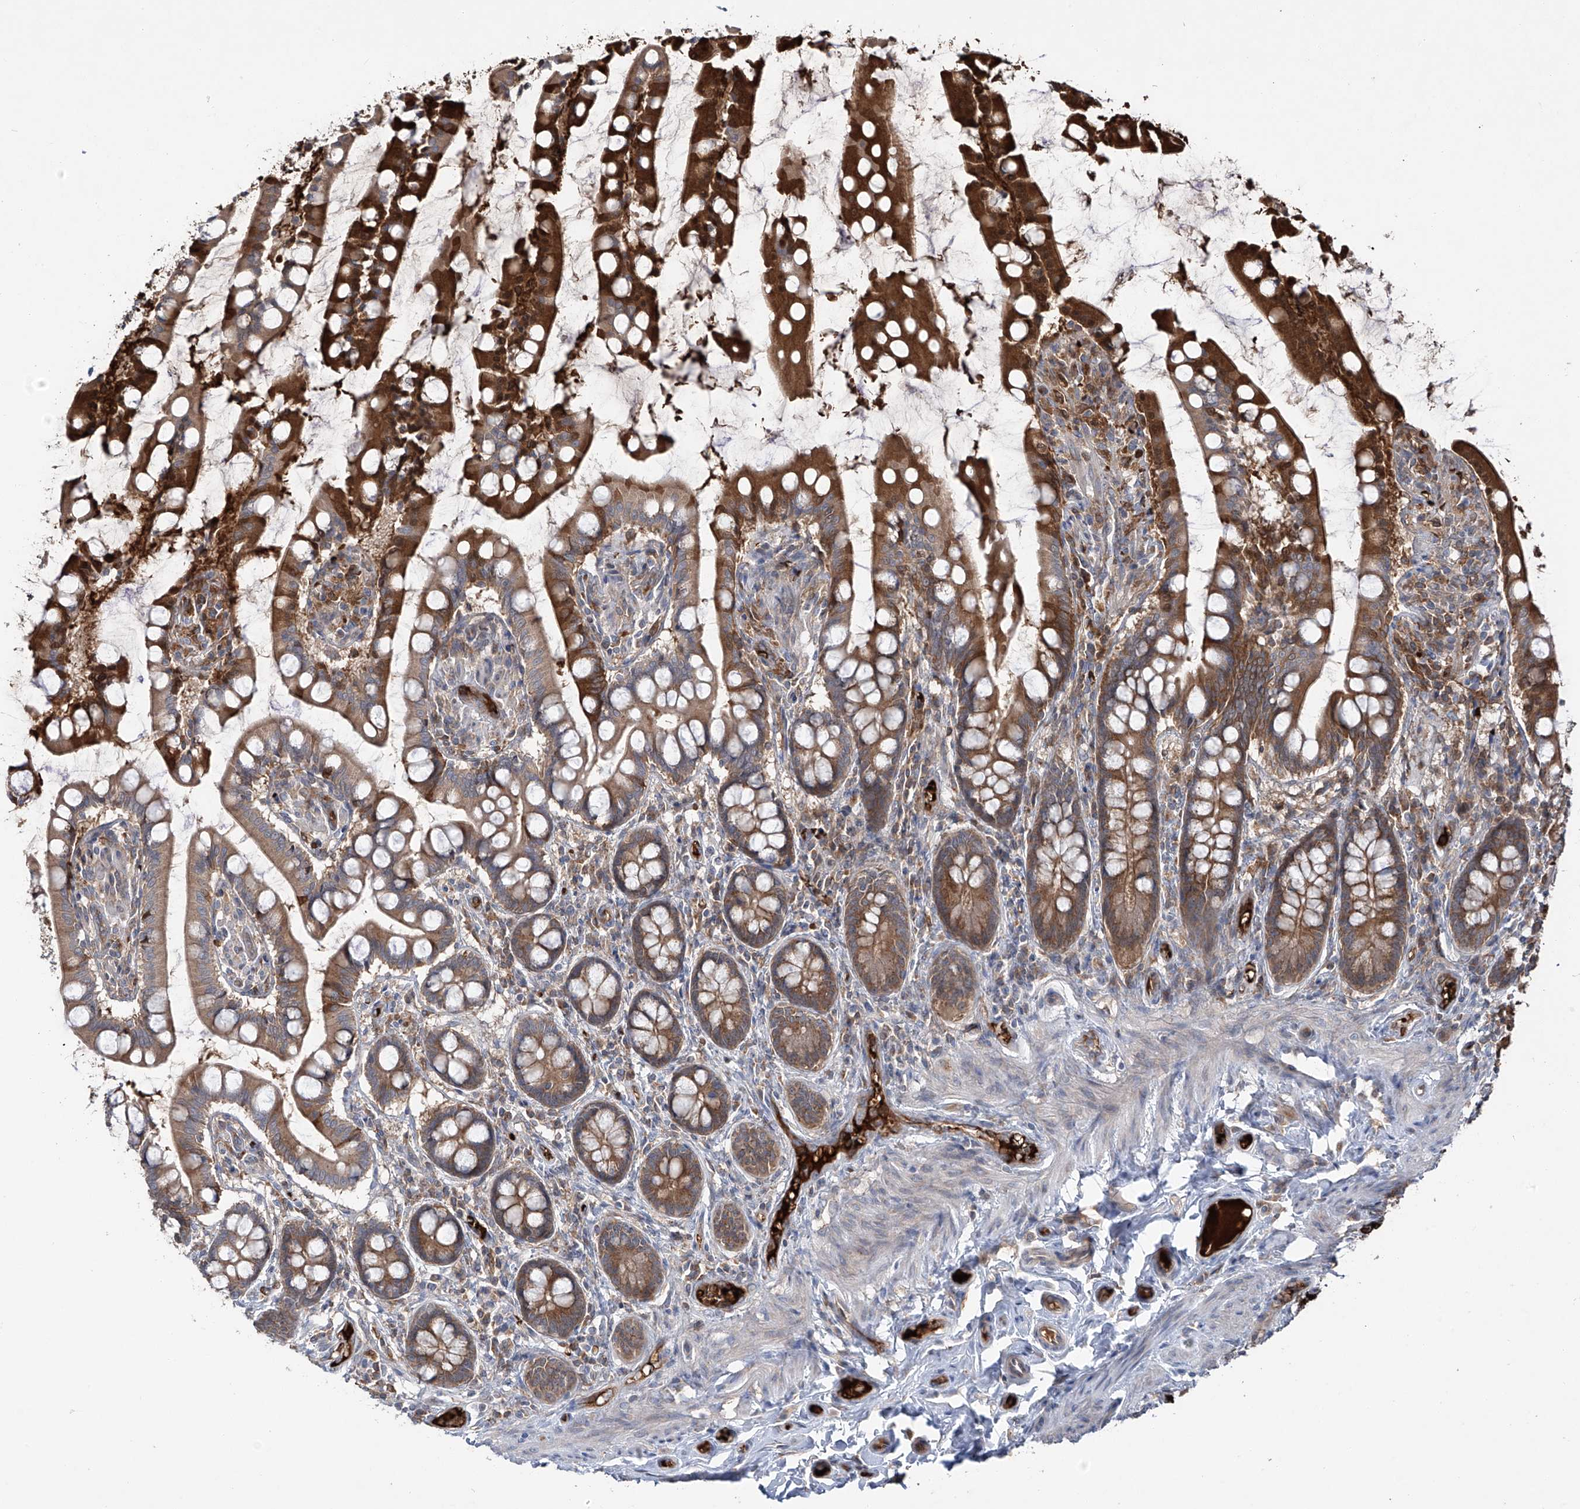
{"staining": {"intensity": "moderate", "quantity": ">75%", "location": "cytoplasmic/membranous"}, "tissue": "small intestine", "cell_type": "Glandular cells", "image_type": "normal", "snomed": [{"axis": "morphology", "description": "Normal tissue, NOS"}, {"axis": "topography", "description": "Small intestine"}], "caption": "Moderate cytoplasmic/membranous staining is seen in approximately >75% of glandular cells in normal small intestine.", "gene": "ZDHHC9", "patient": {"sex": "male", "age": 52}}